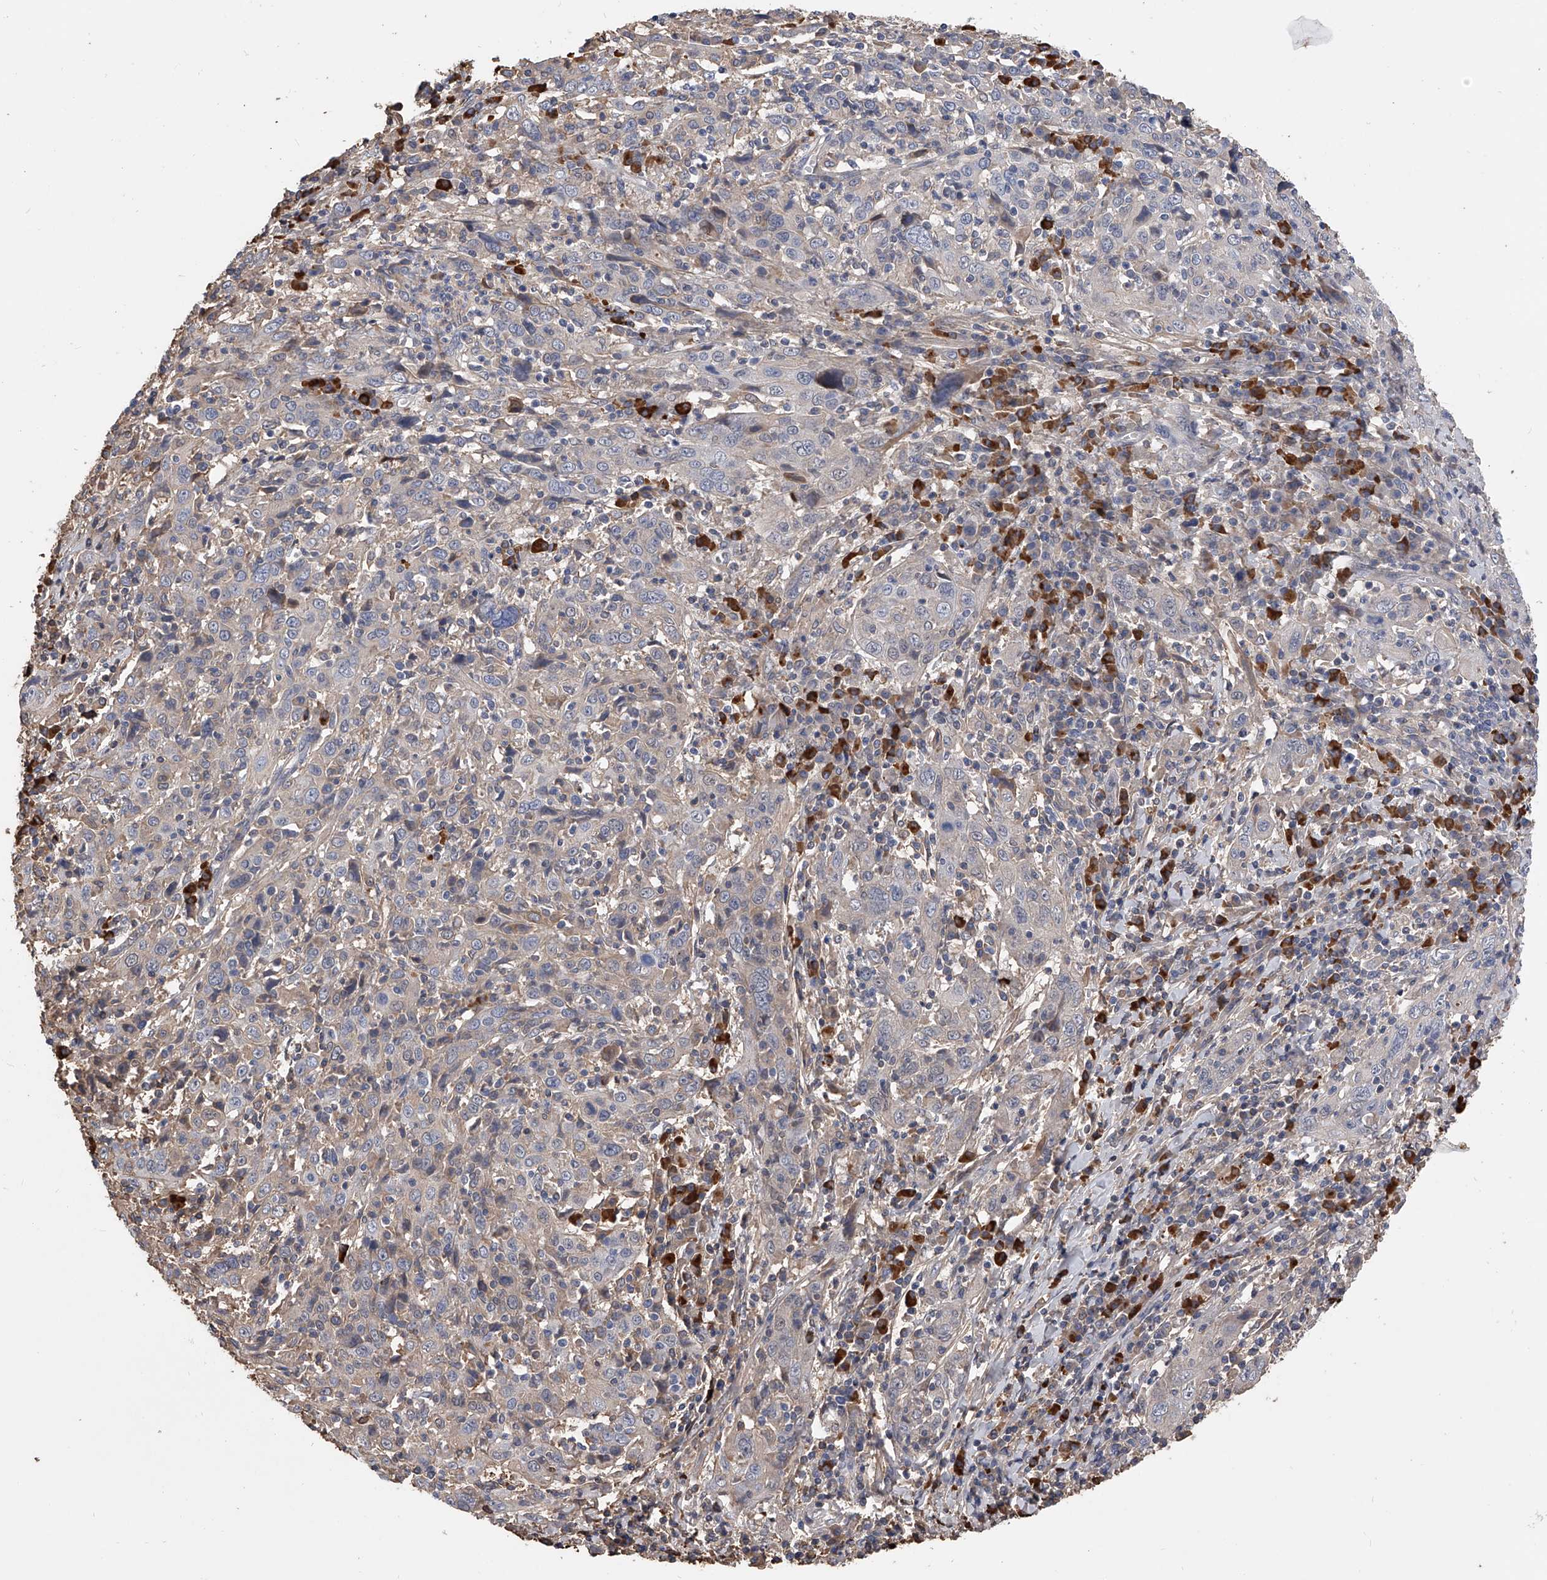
{"staining": {"intensity": "negative", "quantity": "none", "location": "none"}, "tissue": "cervical cancer", "cell_type": "Tumor cells", "image_type": "cancer", "snomed": [{"axis": "morphology", "description": "Squamous cell carcinoma, NOS"}, {"axis": "topography", "description": "Cervix"}], "caption": "Immunohistochemistry (IHC) micrograph of human cervical squamous cell carcinoma stained for a protein (brown), which demonstrates no positivity in tumor cells.", "gene": "ZNF25", "patient": {"sex": "female", "age": 46}}